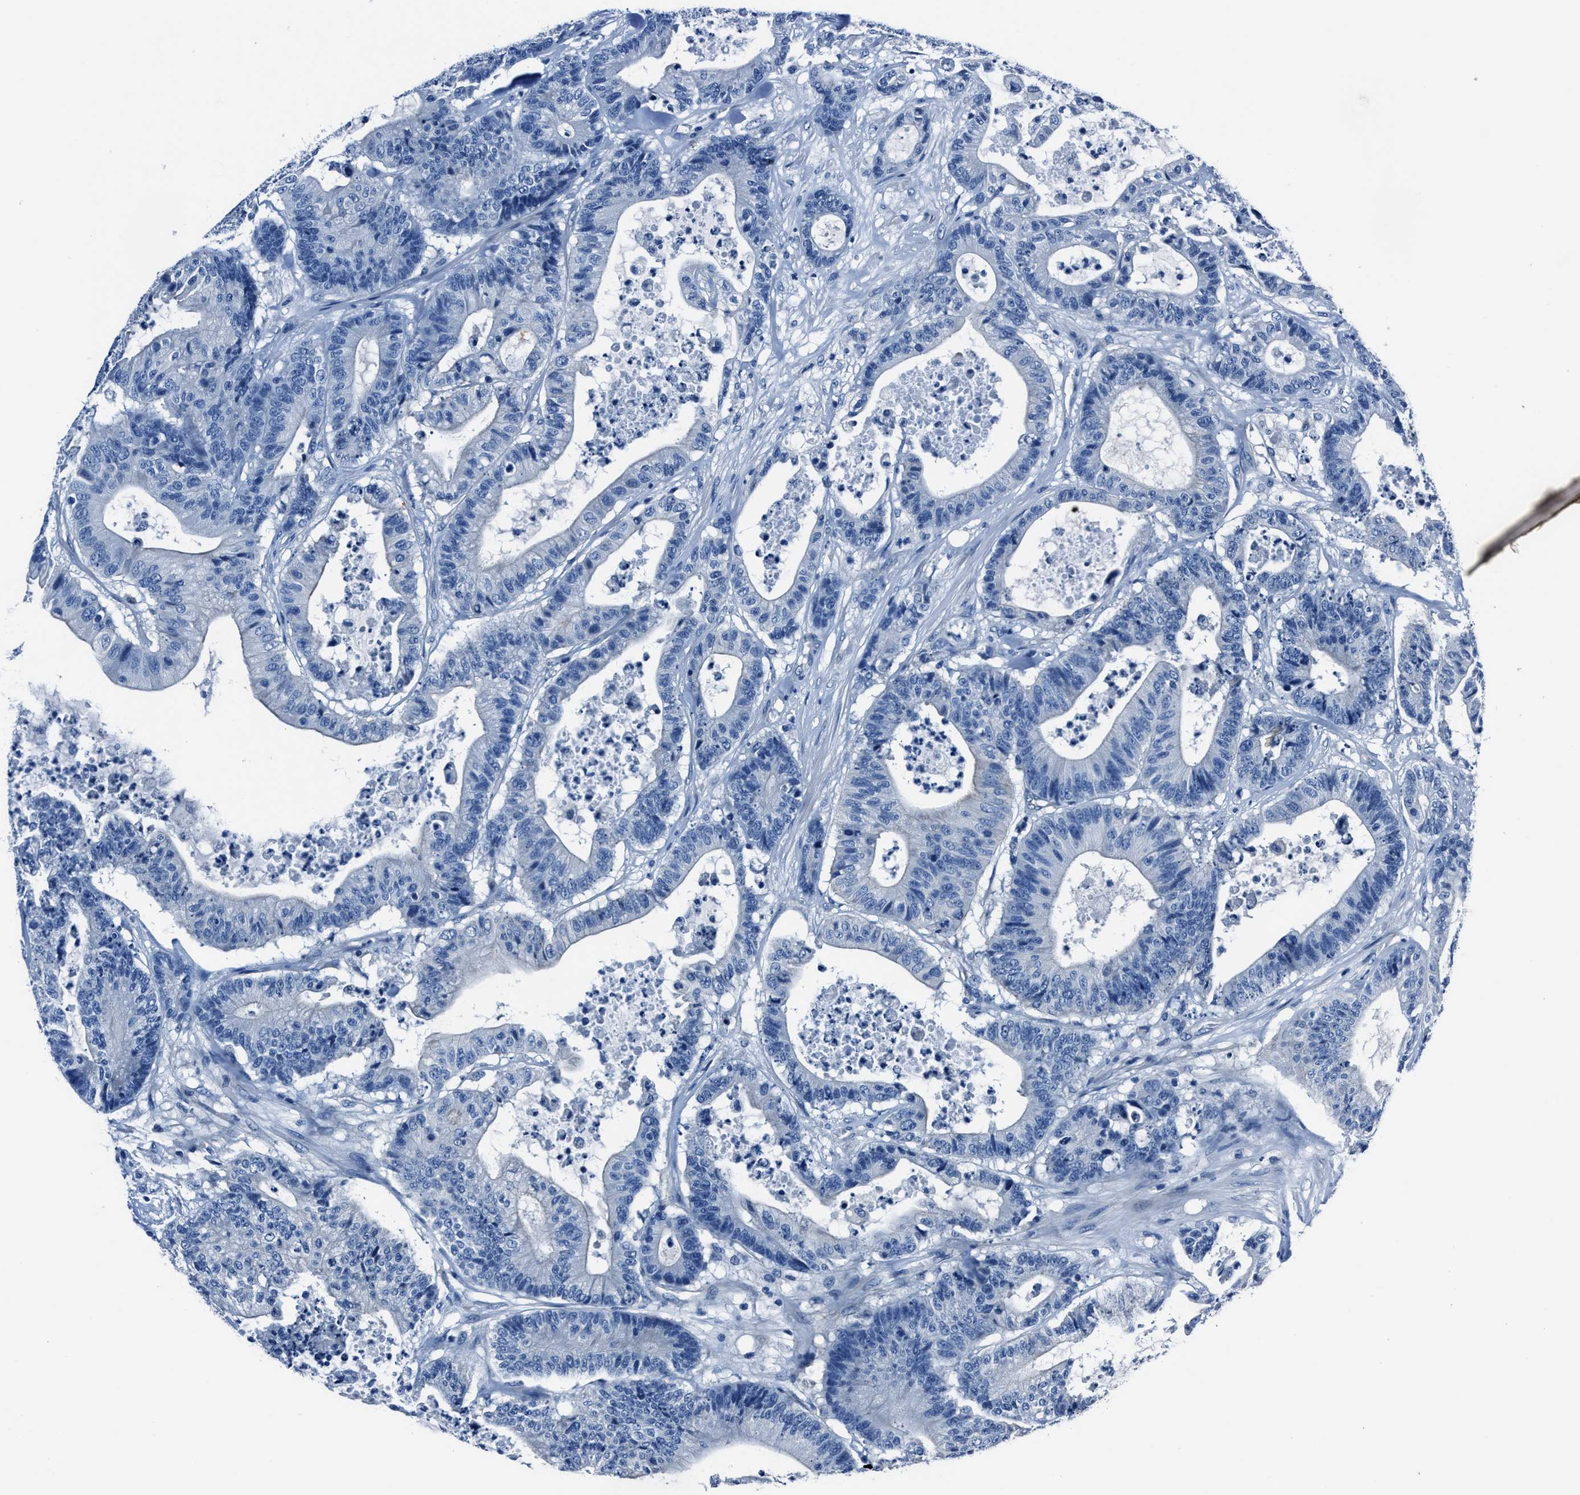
{"staining": {"intensity": "negative", "quantity": "none", "location": "none"}, "tissue": "colorectal cancer", "cell_type": "Tumor cells", "image_type": "cancer", "snomed": [{"axis": "morphology", "description": "Adenocarcinoma, NOS"}, {"axis": "topography", "description": "Colon"}], "caption": "IHC histopathology image of neoplastic tissue: human colorectal cancer (adenocarcinoma) stained with DAB (3,3'-diaminobenzidine) exhibits no significant protein positivity in tumor cells.", "gene": "NACAD", "patient": {"sex": "female", "age": 84}}